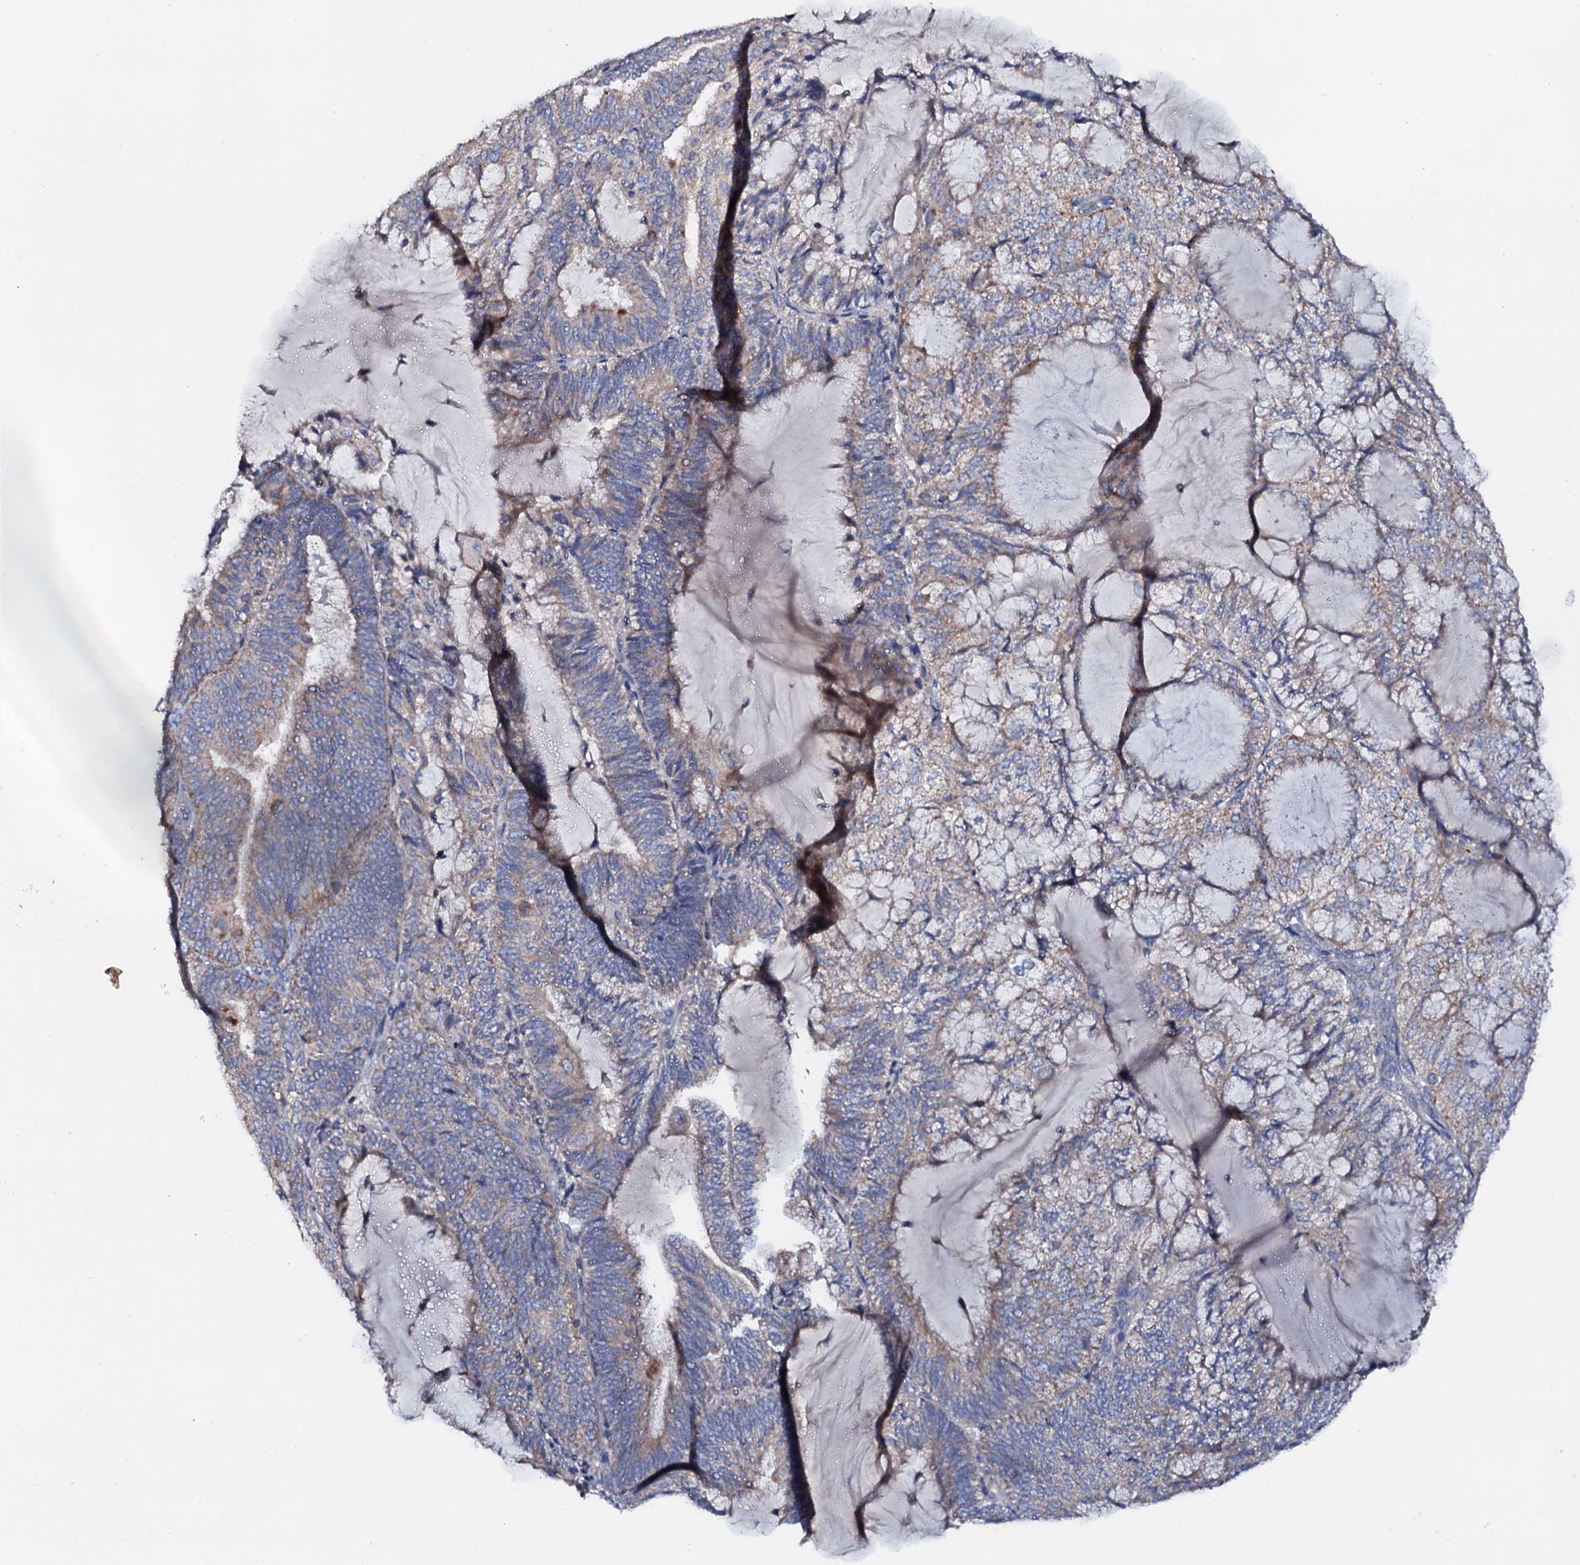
{"staining": {"intensity": "weak", "quantity": "<25%", "location": "cytoplasmic/membranous"}, "tissue": "endometrial cancer", "cell_type": "Tumor cells", "image_type": "cancer", "snomed": [{"axis": "morphology", "description": "Adenocarcinoma, NOS"}, {"axis": "topography", "description": "Endometrium"}], "caption": "This histopathology image is of endometrial cancer (adenocarcinoma) stained with immunohistochemistry (IHC) to label a protein in brown with the nuclei are counter-stained blue. There is no expression in tumor cells. (DAB IHC with hematoxylin counter stain).", "gene": "MRPL48", "patient": {"sex": "female", "age": 81}}